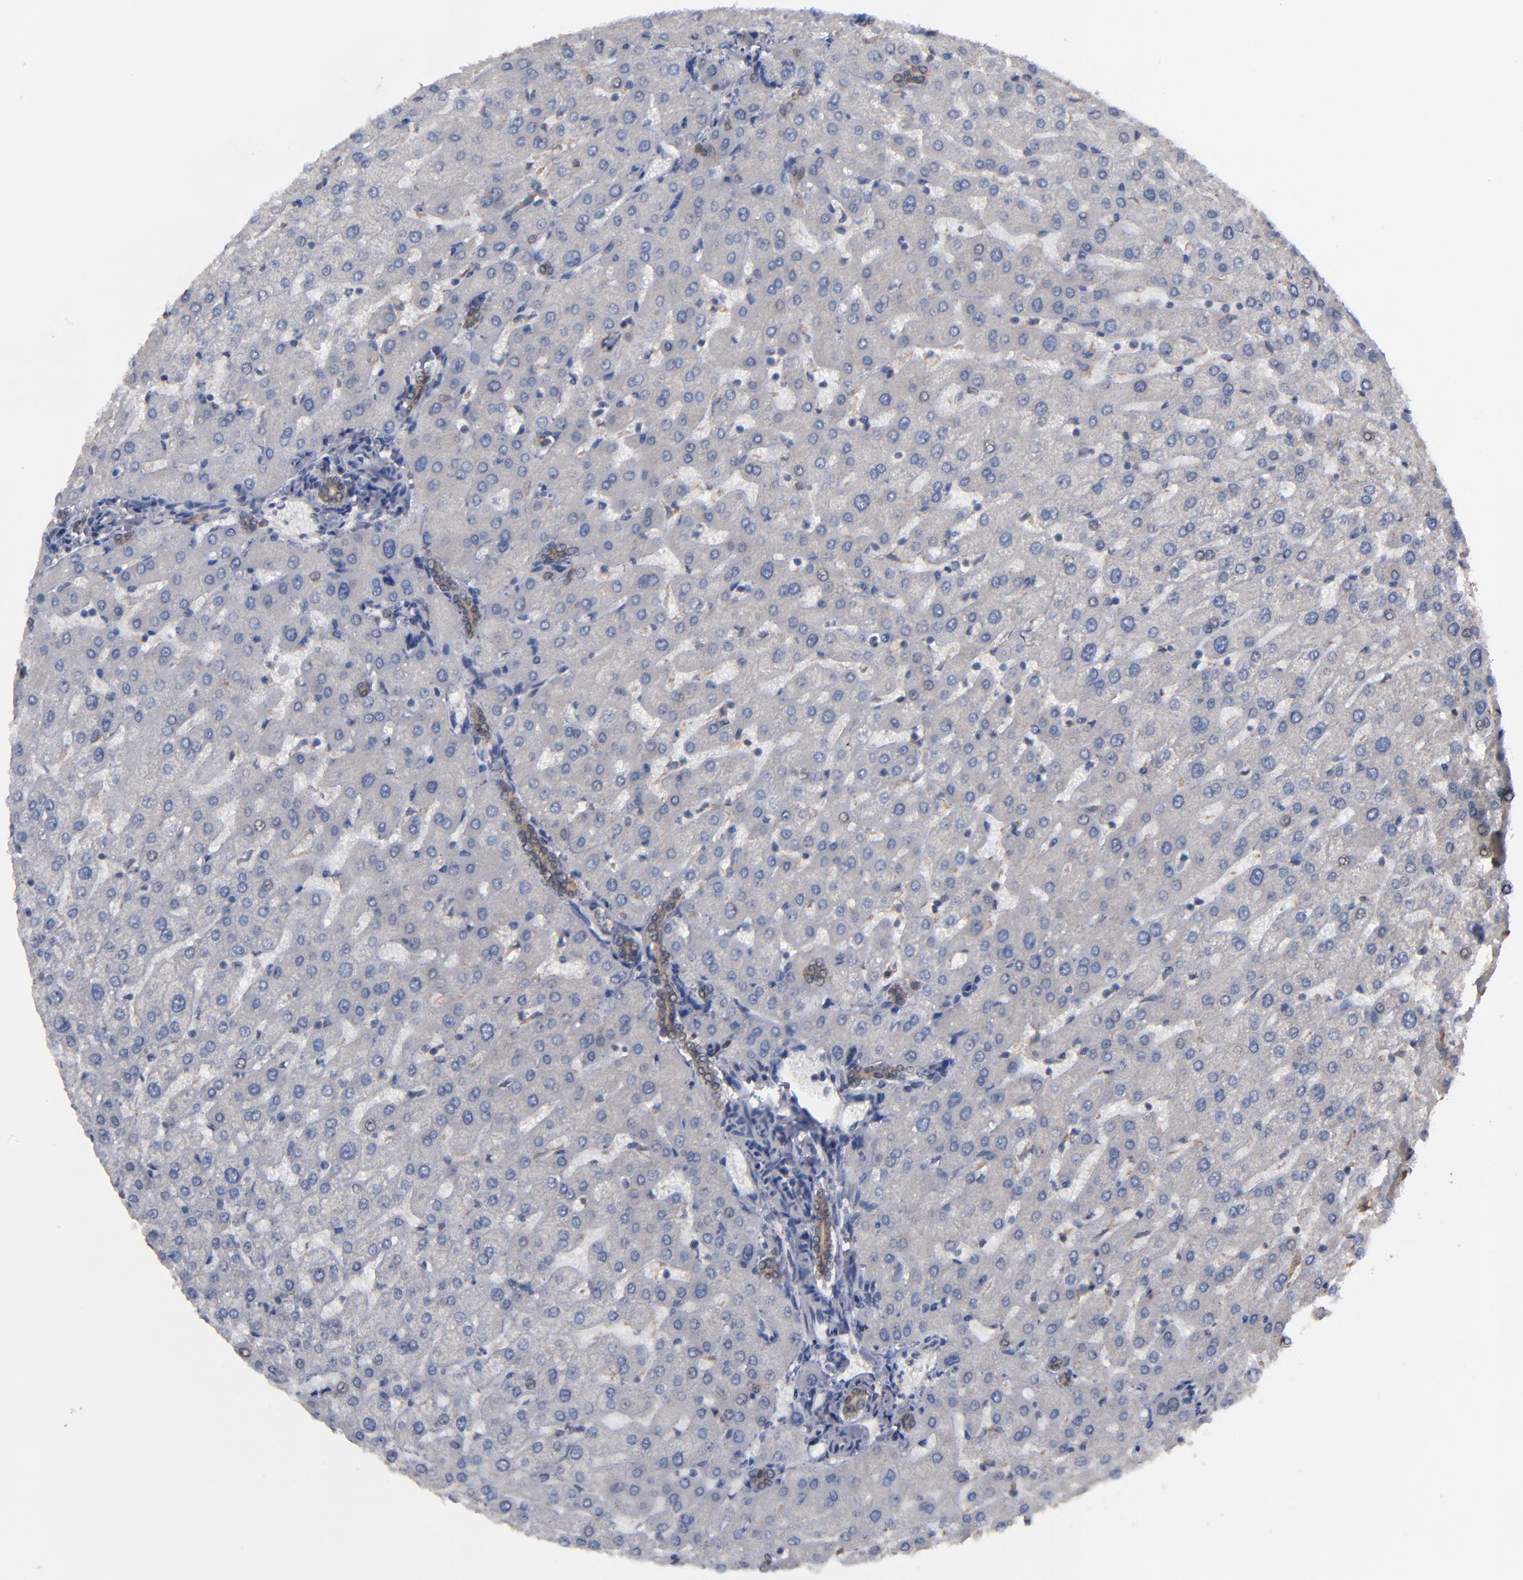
{"staining": {"intensity": "moderate", "quantity": ">75%", "location": "cytoplasmic/membranous"}, "tissue": "liver", "cell_type": "Cholangiocytes", "image_type": "normal", "snomed": [{"axis": "morphology", "description": "Normal tissue, NOS"}, {"axis": "morphology", "description": "Fibrosis, NOS"}, {"axis": "topography", "description": "Liver"}], "caption": "Immunohistochemistry image of unremarkable liver: liver stained using IHC exhibits medium levels of moderate protein expression localized specifically in the cytoplasmic/membranous of cholangiocytes, appearing as a cytoplasmic/membranous brown color.", "gene": "ALG13", "patient": {"sex": "female", "age": 29}}